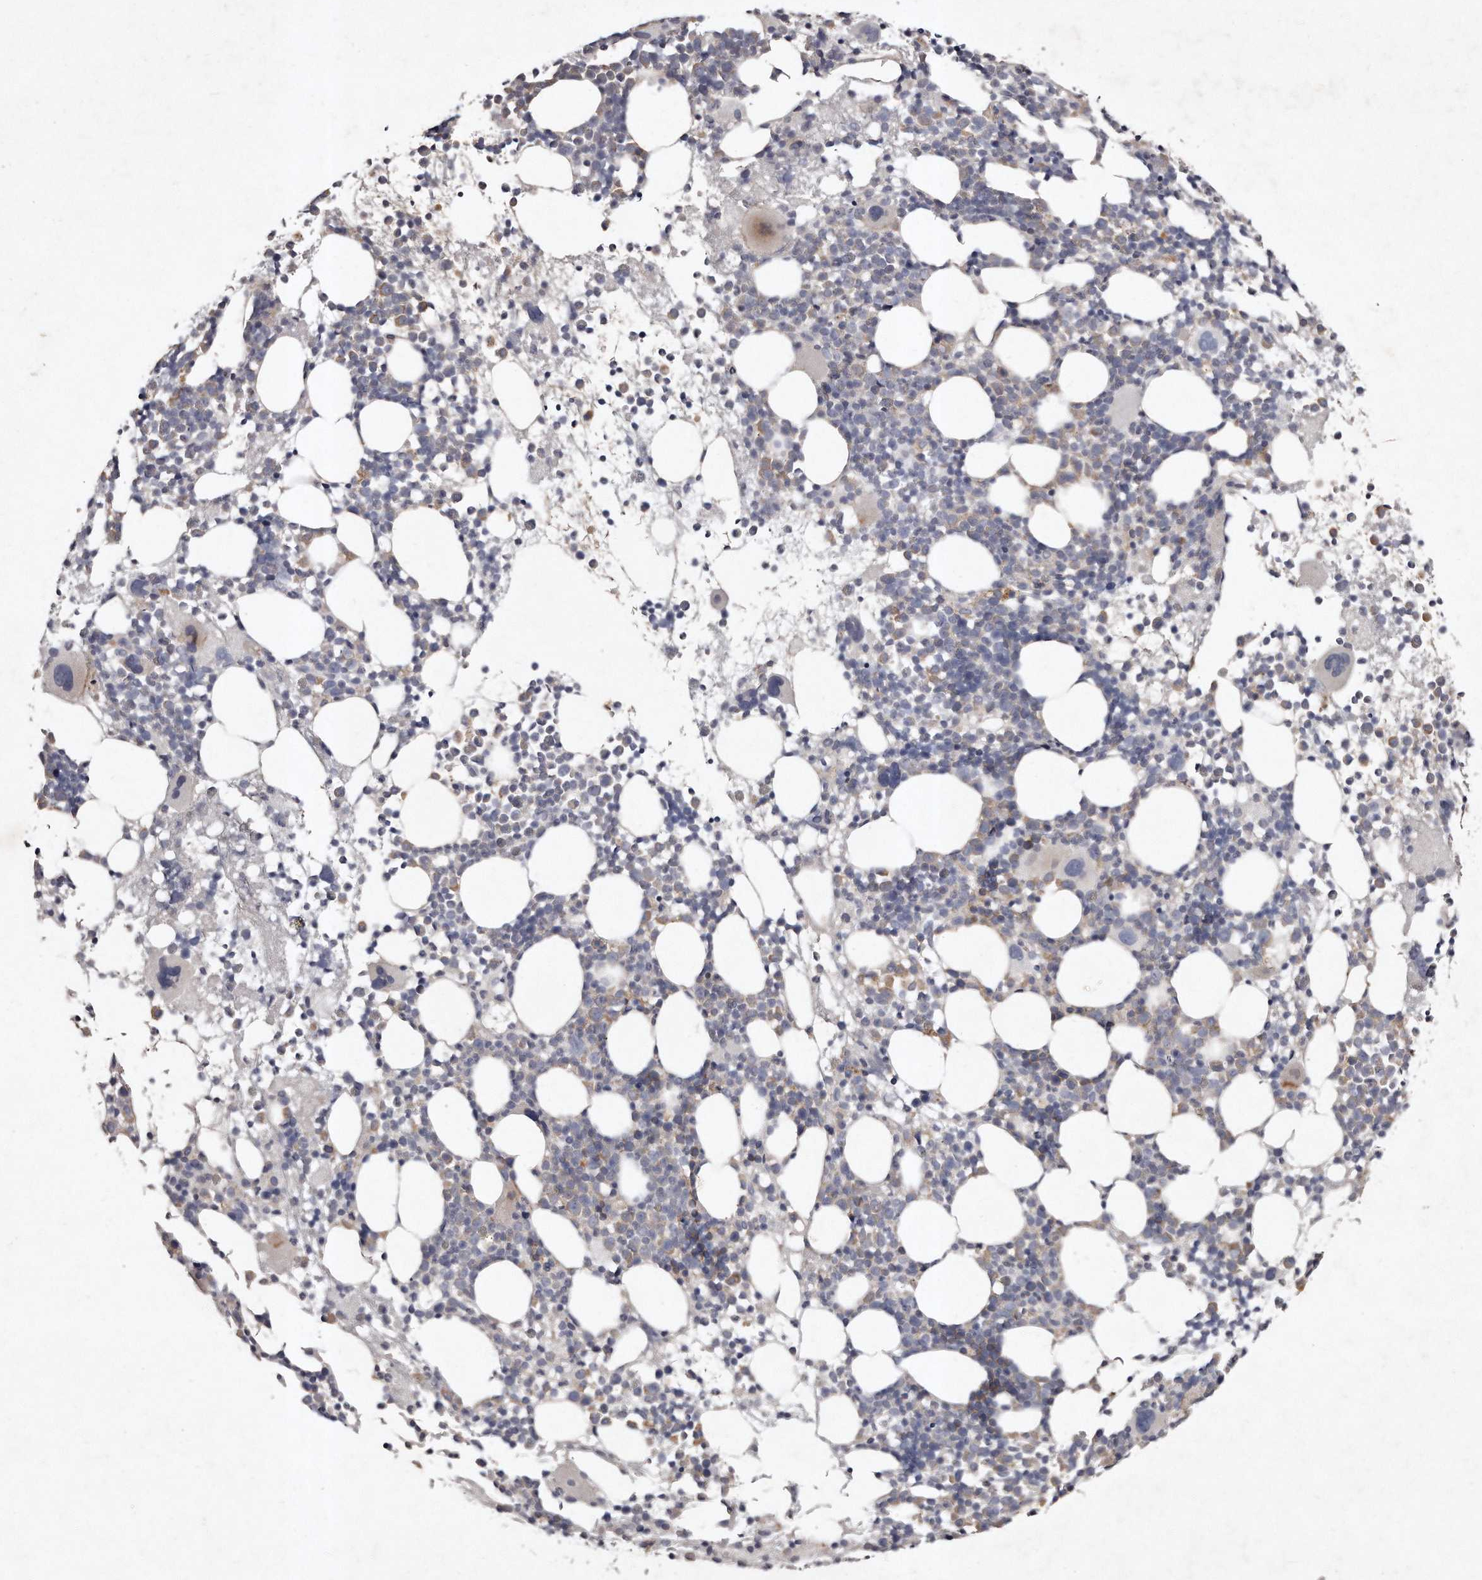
{"staining": {"intensity": "weak", "quantity": "25%-75%", "location": "cytoplasmic/membranous"}, "tissue": "bone marrow", "cell_type": "Hematopoietic cells", "image_type": "normal", "snomed": [{"axis": "morphology", "description": "Normal tissue, NOS"}, {"axis": "topography", "description": "Bone marrow"}], "caption": "Unremarkable bone marrow reveals weak cytoplasmic/membranous positivity in approximately 25%-75% of hematopoietic cells, visualized by immunohistochemistry. The staining was performed using DAB (3,3'-diaminobenzidine), with brown indicating positive protein expression. Nuclei are stained blue with hematoxylin.", "gene": "TECR", "patient": {"sex": "female", "age": 57}}